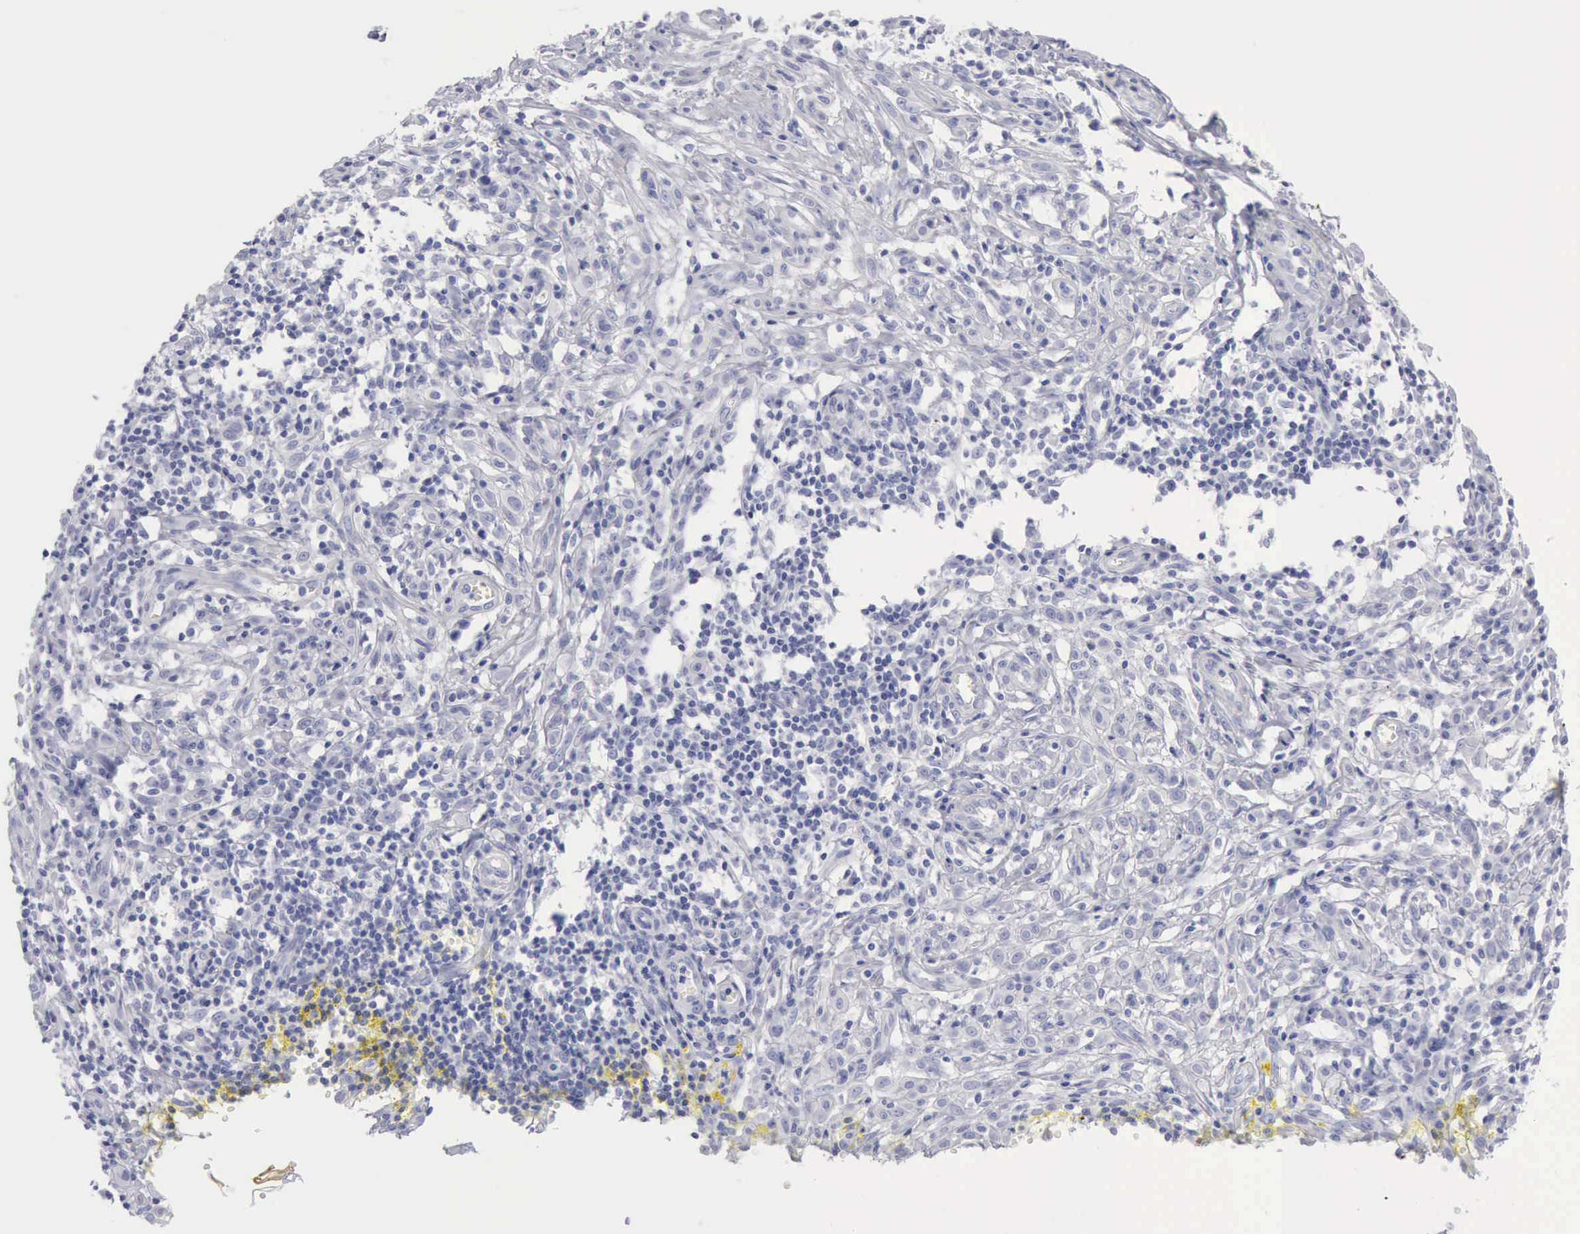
{"staining": {"intensity": "negative", "quantity": "none", "location": "none"}, "tissue": "melanoma", "cell_type": "Tumor cells", "image_type": "cancer", "snomed": [{"axis": "morphology", "description": "Malignant melanoma, NOS"}, {"axis": "topography", "description": "Skin"}], "caption": "DAB immunohistochemical staining of melanoma shows no significant staining in tumor cells.", "gene": "KRT5", "patient": {"sex": "female", "age": 52}}